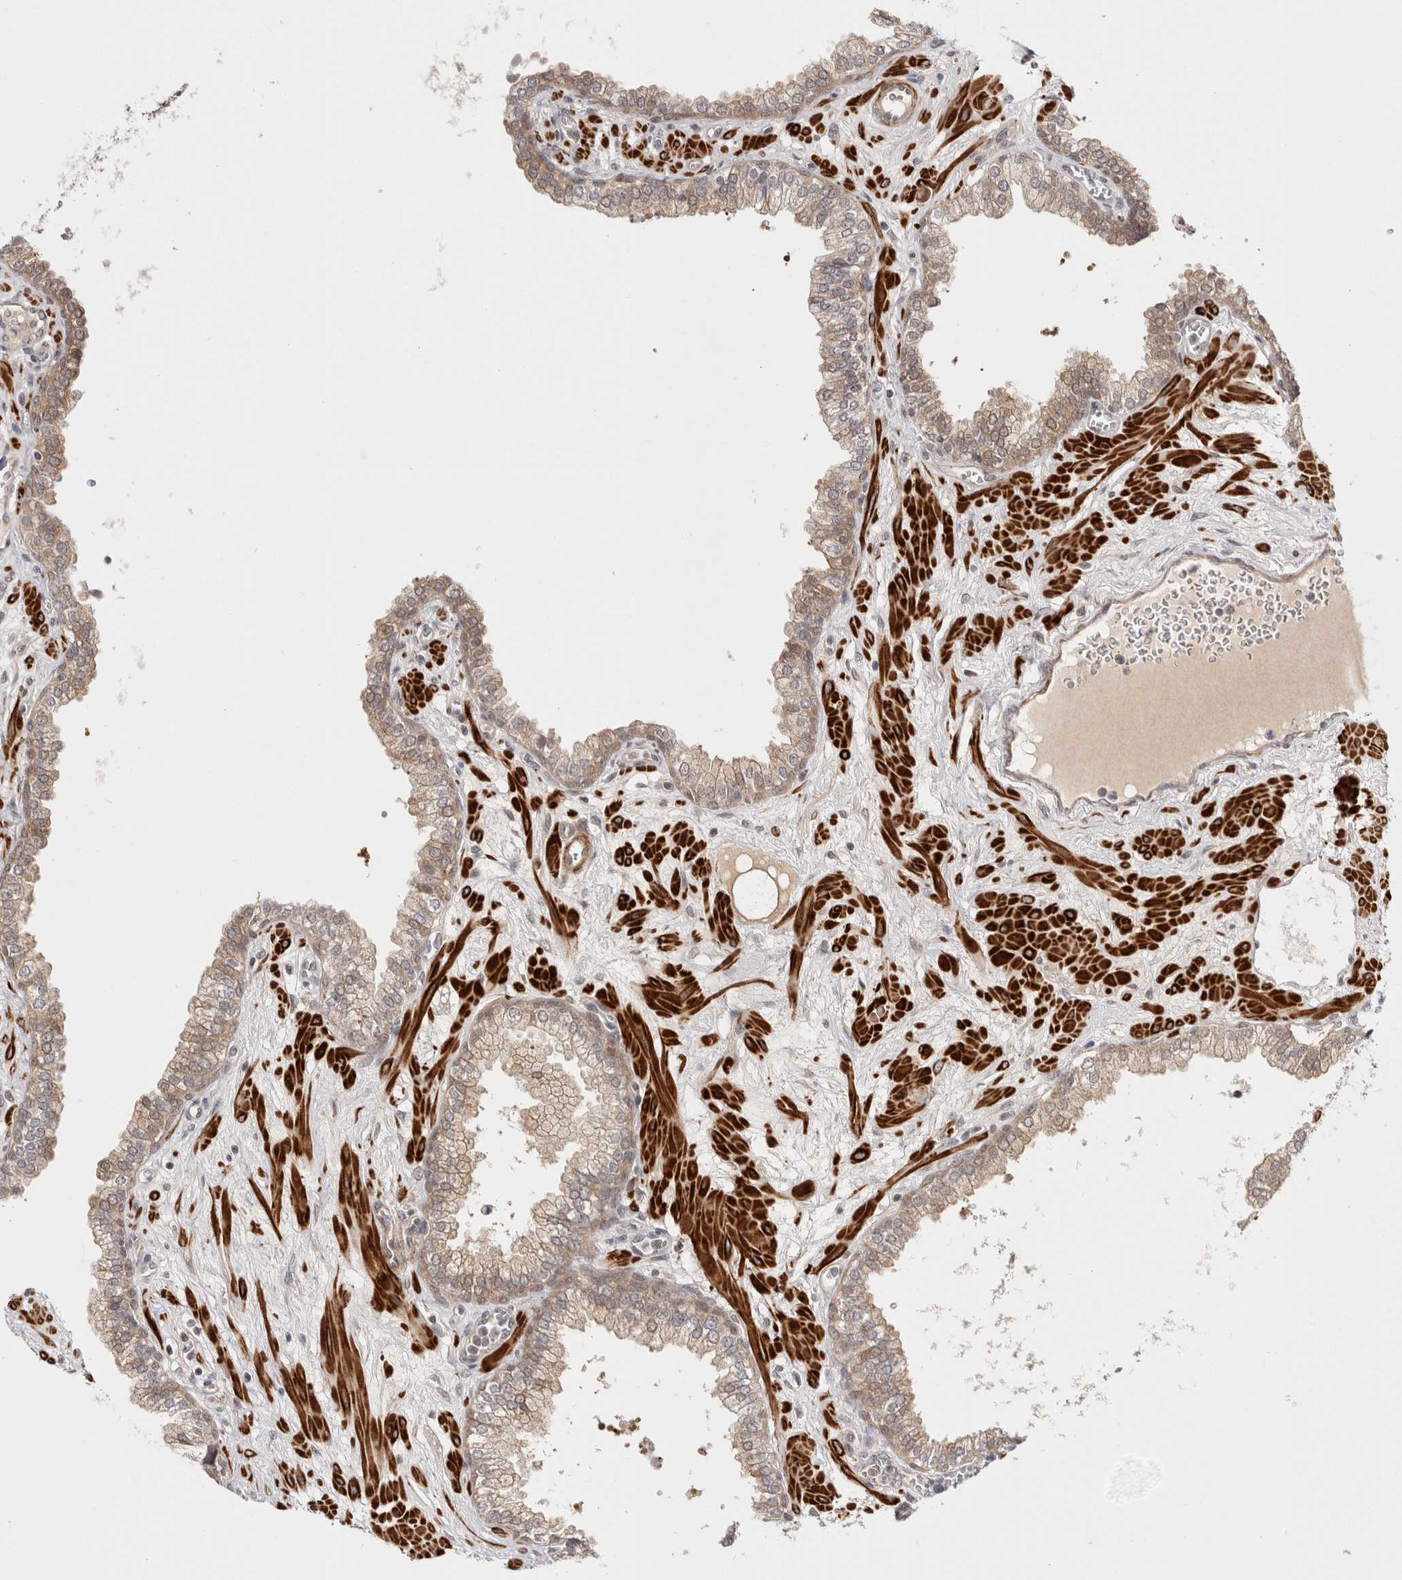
{"staining": {"intensity": "weak", "quantity": "25%-75%", "location": "cytoplasmic/membranous"}, "tissue": "prostate", "cell_type": "Glandular cells", "image_type": "normal", "snomed": [{"axis": "morphology", "description": "Normal tissue, NOS"}, {"axis": "morphology", "description": "Urothelial carcinoma, Low grade"}, {"axis": "topography", "description": "Urinary bladder"}, {"axis": "topography", "description": "Prostate"}], "caption": "A high-resolution photomicrograph shows immunohistochemistry staining of unremarkable prostate, which reveals weak cytoplasmic/membranous staining in approximately 25%-75% of glandular cells.", "gene": "ZNF318", "patient": {"sex": "male", "age": 60}}